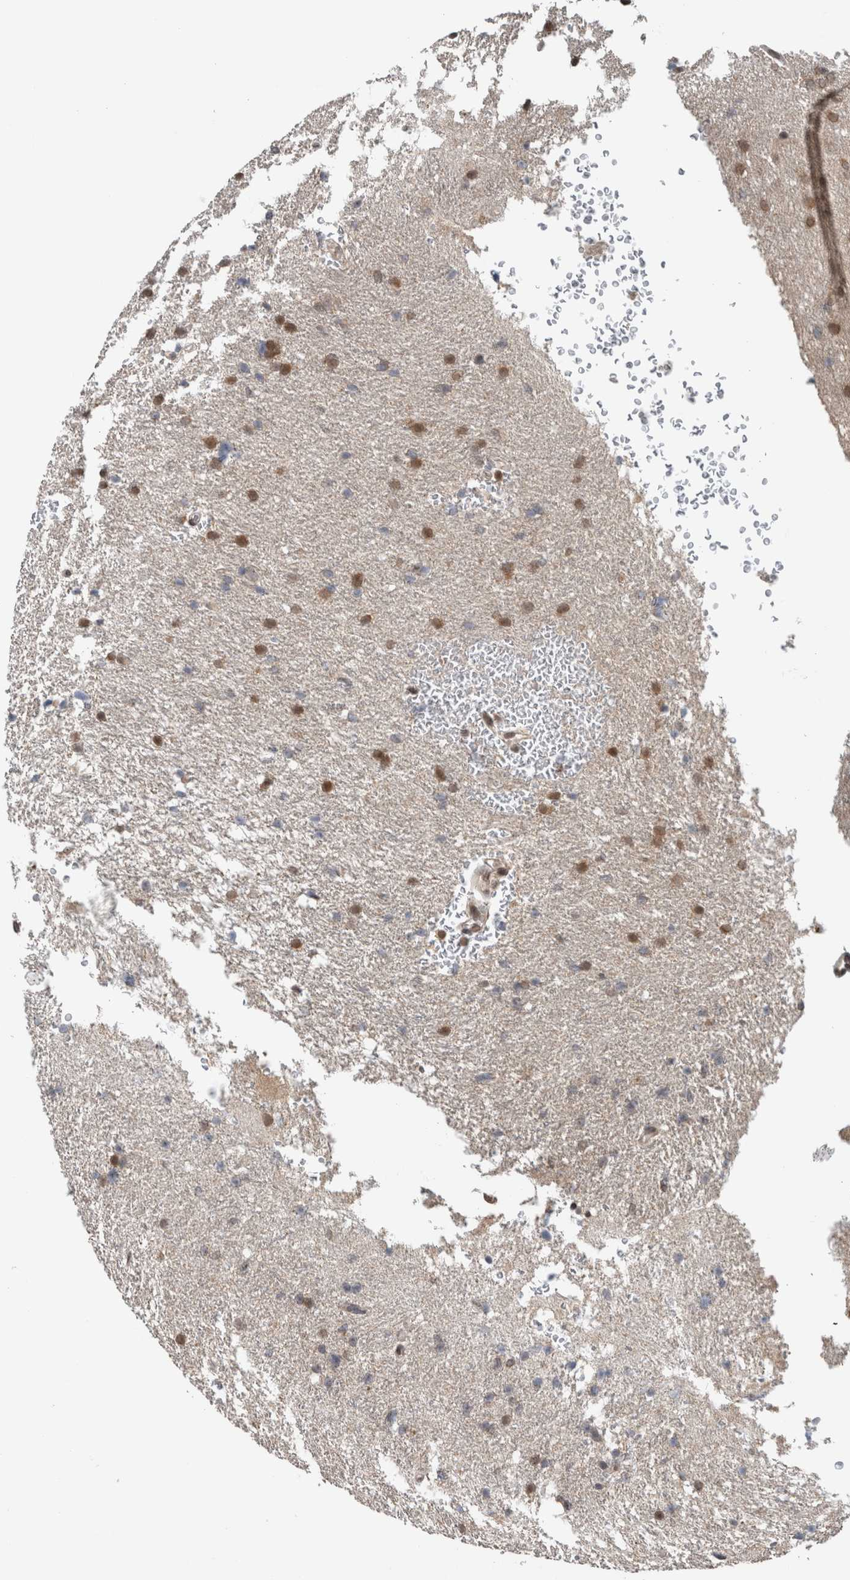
{"staining": {"intensity": "moderate", "quantity": ">75%", "location": "cytoplasmic/membranous,nuclear"}, "tissue": "glioma", "cell_type": "Tumor cells", "image_type": "cancer", "snomed": [{"axis": "morphology", "description": "Glioma, malignant, Low grade"}, {"axis": "topography", "description": "Brain"}], "caption": "Brown immunohistochemical staining in human glioma exhibits moderate cytoplasmic/membranous and nuclear positivity in approximately >75% of tumor cells.", "gene": "SPAG7", "patient": {"sex": "female", "age": 37}}